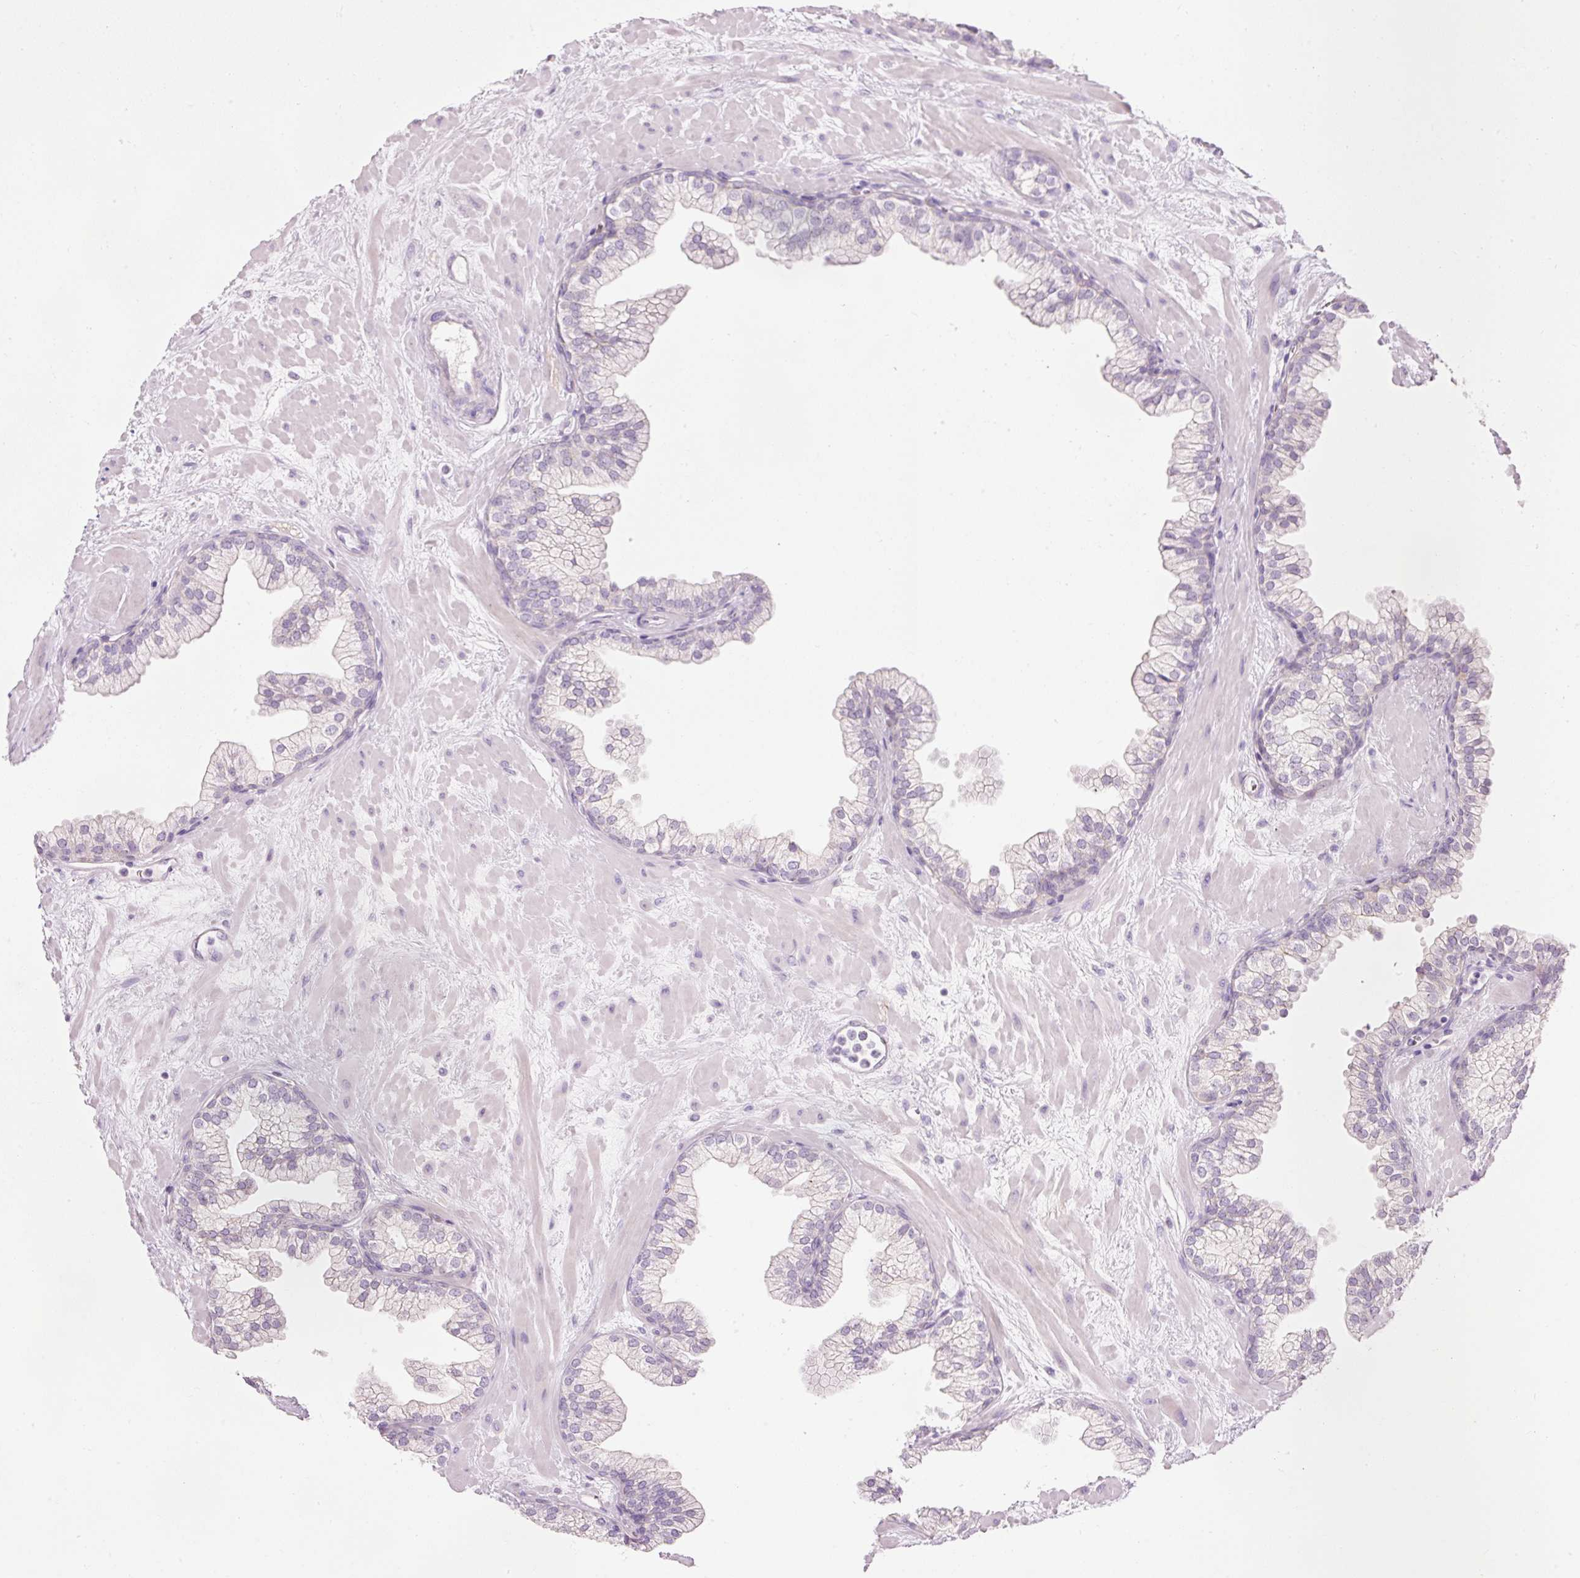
{"staining": {"intensity": "negative", "quantity": "none", "location": "none"}, "tissue": "prostate", "cell_type": "Glandular cells", "image_type": "normal", "snomed": [{"axis": "morphology", "description": "Normal tissue, NOS"}, {"axis": "topography", "description": "Prostate"}, {"axis": "topography", "description": "Peripheral nerve tissue"}], "caption": "Immunohistochemistry (IHC) image of unremarkable prostate: human prostate stained with DAB (3,3'-diaminobenzidine) shows no significant protein expression in glandular cells.", "gene": "DHRS11", "patient": {"sex": "male", "age": 61}}